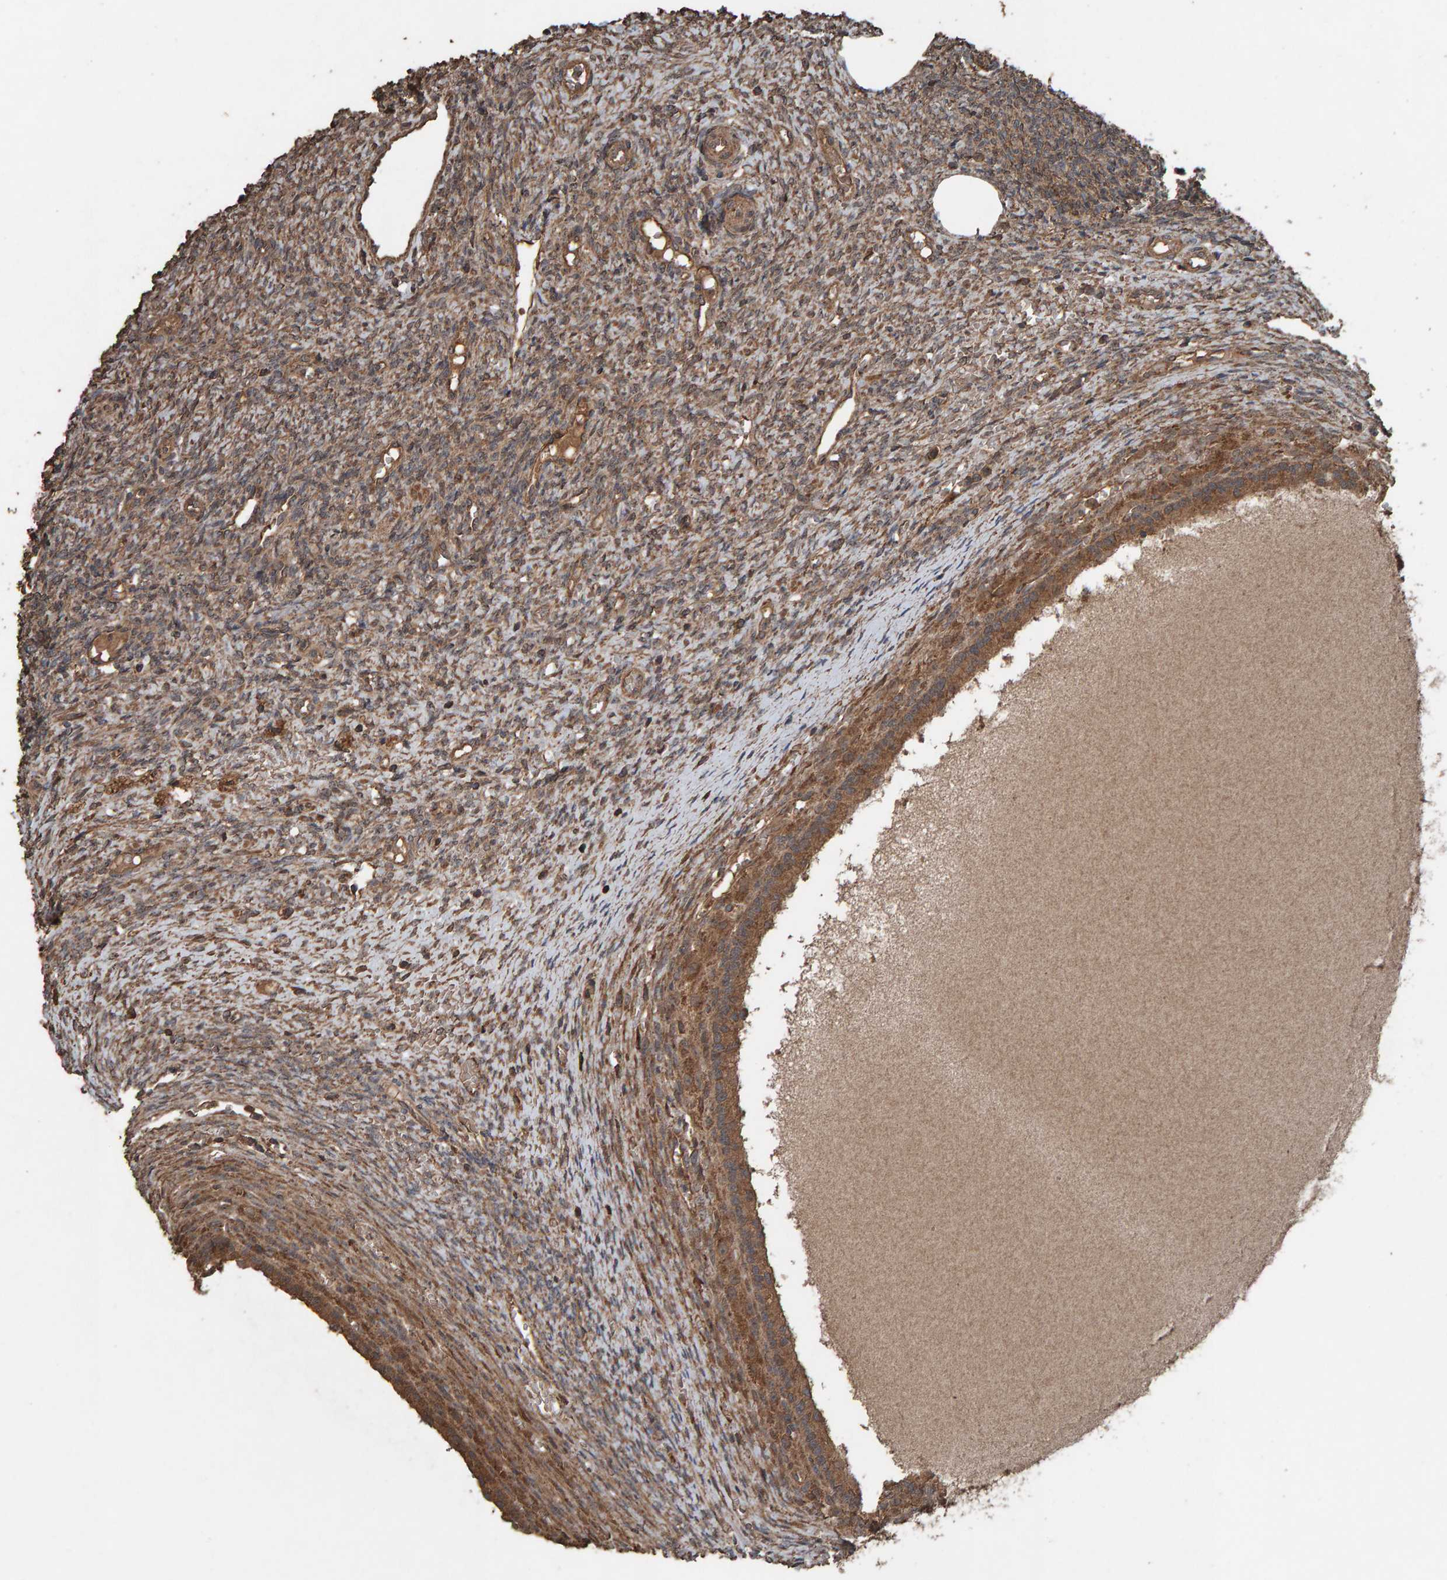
{"staining": {"intensity": "strong", "quantity": ">75%", "location": "cytoplasmic/membranous"}, "tissue": "ovary", "cell_type": "Follicle cells", "image_type": "normal", "snomed": [{"axis": "morphology", "description": "Normal tissue, NOS"}, {"axis": "topography", "description": "Ovary"}], "caption": "Immunohistochemical staining of unremarkable human ovary shows >75% levels of strong cytoplasmic/membranous protein positivity in approximately >75% of follicle cells. (Brightfield microscopy of DAB IHC at high magnification).", "gene": "DUS1L", "patient": {"sex": "female", "age": 41}}